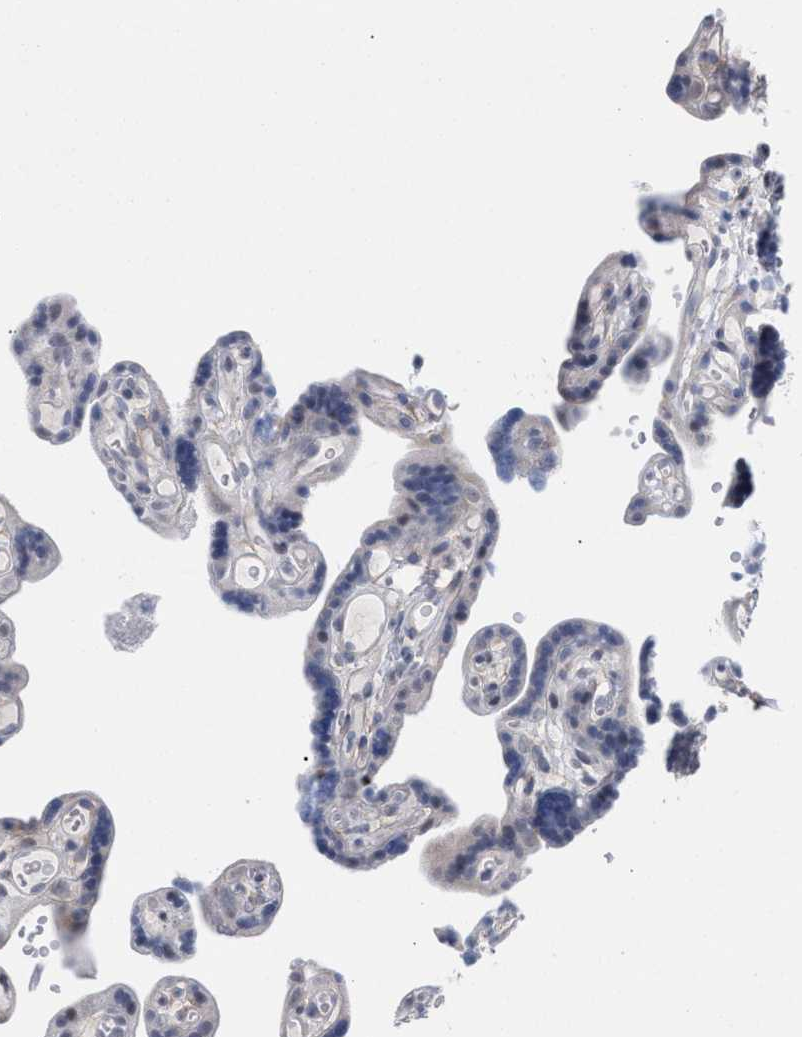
{"staining": {"intensity": "strong", "quantity": ">75%", "location": "cytoplasmic/membranous"}, "tissue": "placenta", "cell_type": "Decidual cells", "image_type": "normal", "snomed": [{"axis": "morphology", "description": "Normal tissue, NOS"}, {"axis": "topography", "description": "Placenta"}], "caption": "This histopathology image displays IHC staining of normal placenta, with high strong cytoplasmic/membranous expression in about >75% of decidual cells.", "gene": "FHOD3", "patient": {"sex": "female", "age": 30}}